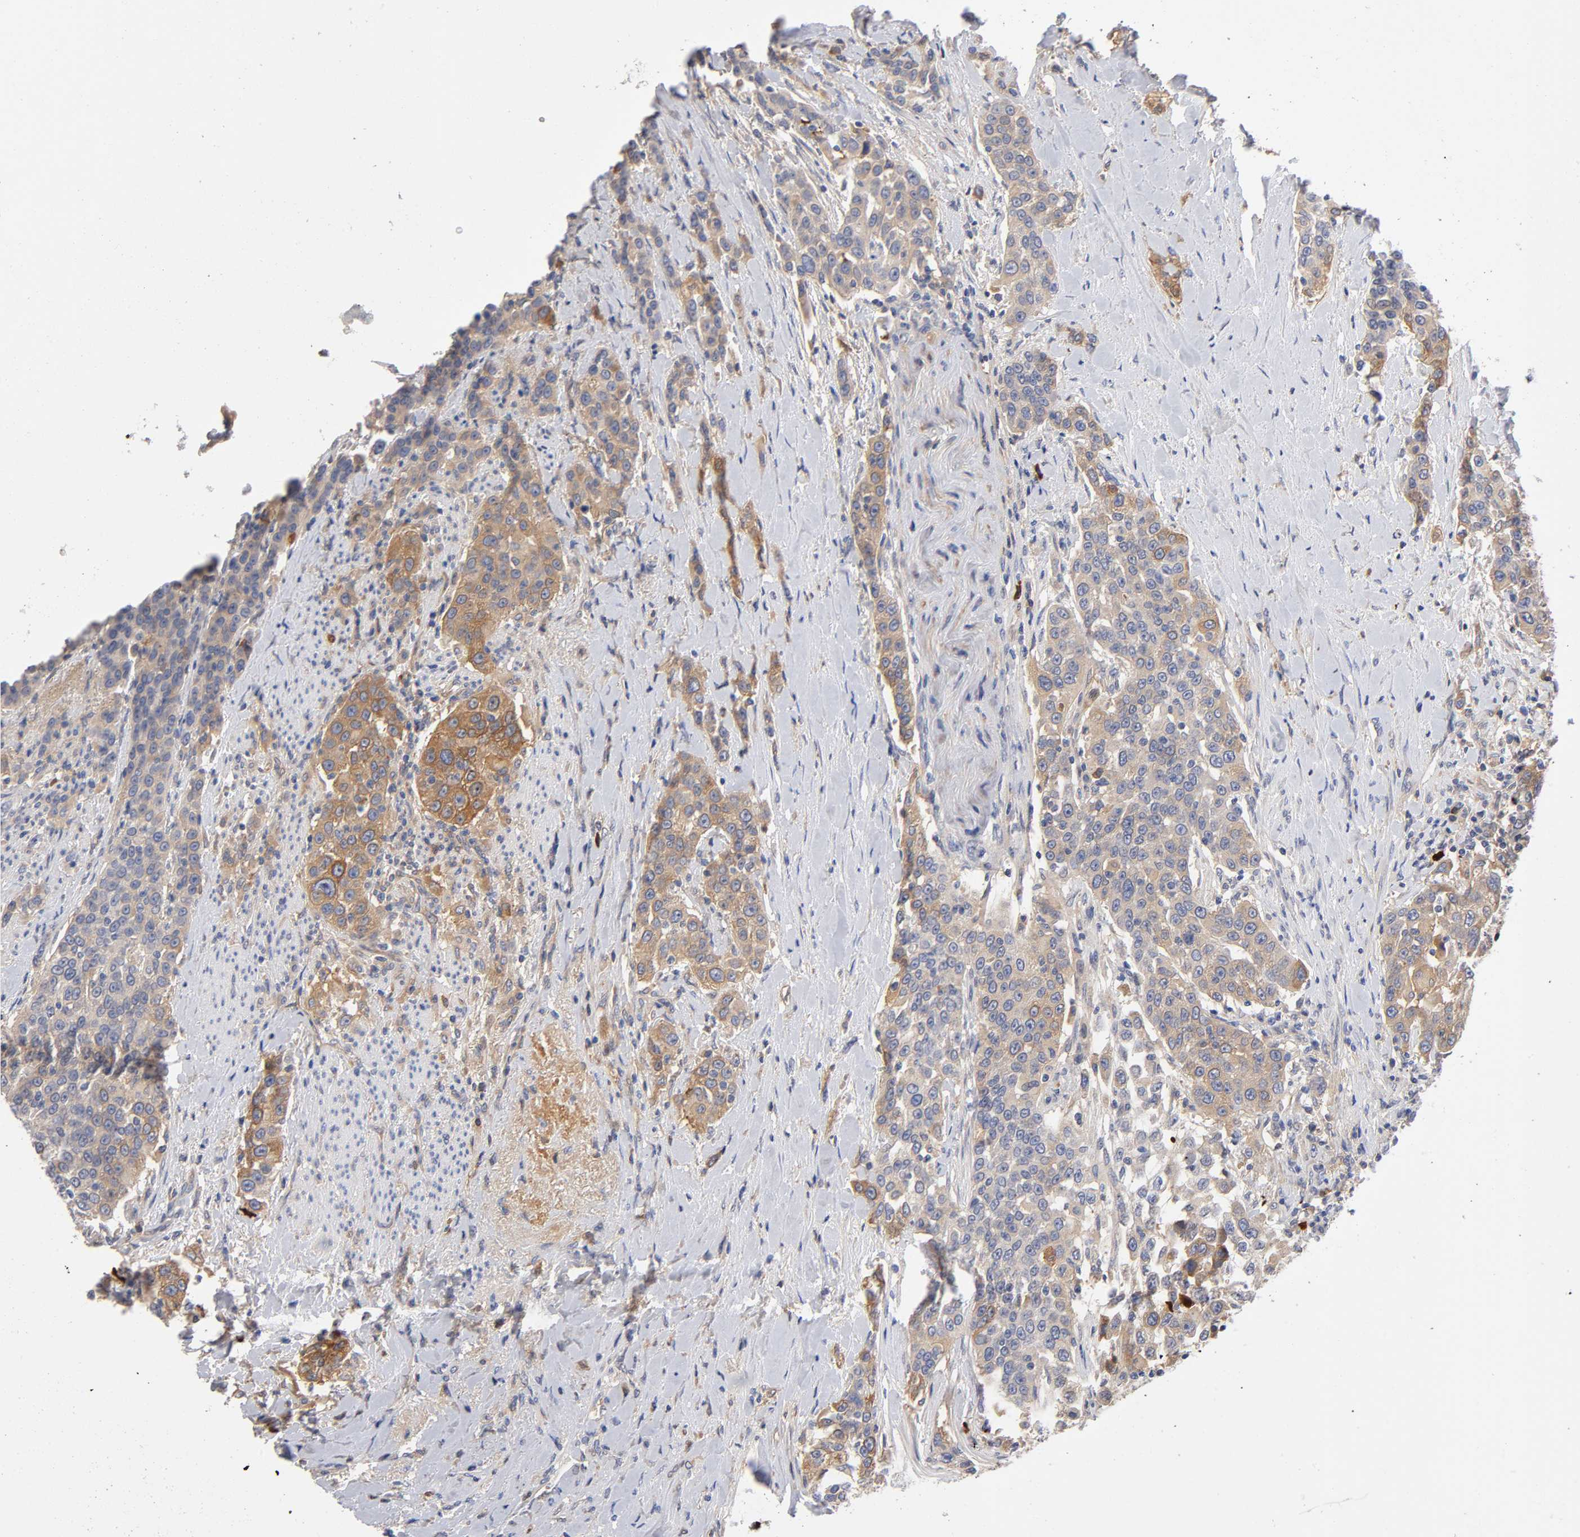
{"staining": {"intensity": "moderate", "quantity": ">75%", "location": "cytoplasmic/membranous"}, "tissue": "urothelial cancer", "cell_type": "Tumor cells", "image_type": "cancer", "snomed": [{"axis": "morphology", "description": "Urothelial carcinoma, High grade"}, {"axis": "topography", "description": "Urinary bladder"}], "caption": "Immunohistochemistry (IHC) (DAB) staining of human high-grade urothelial carcinoma reveals moderate cytoplasmic/membranous protein expression in approximately >75% of tumor cells.", "gene": "NOVA1", "patient": {"sex": "female", "age": 80}}